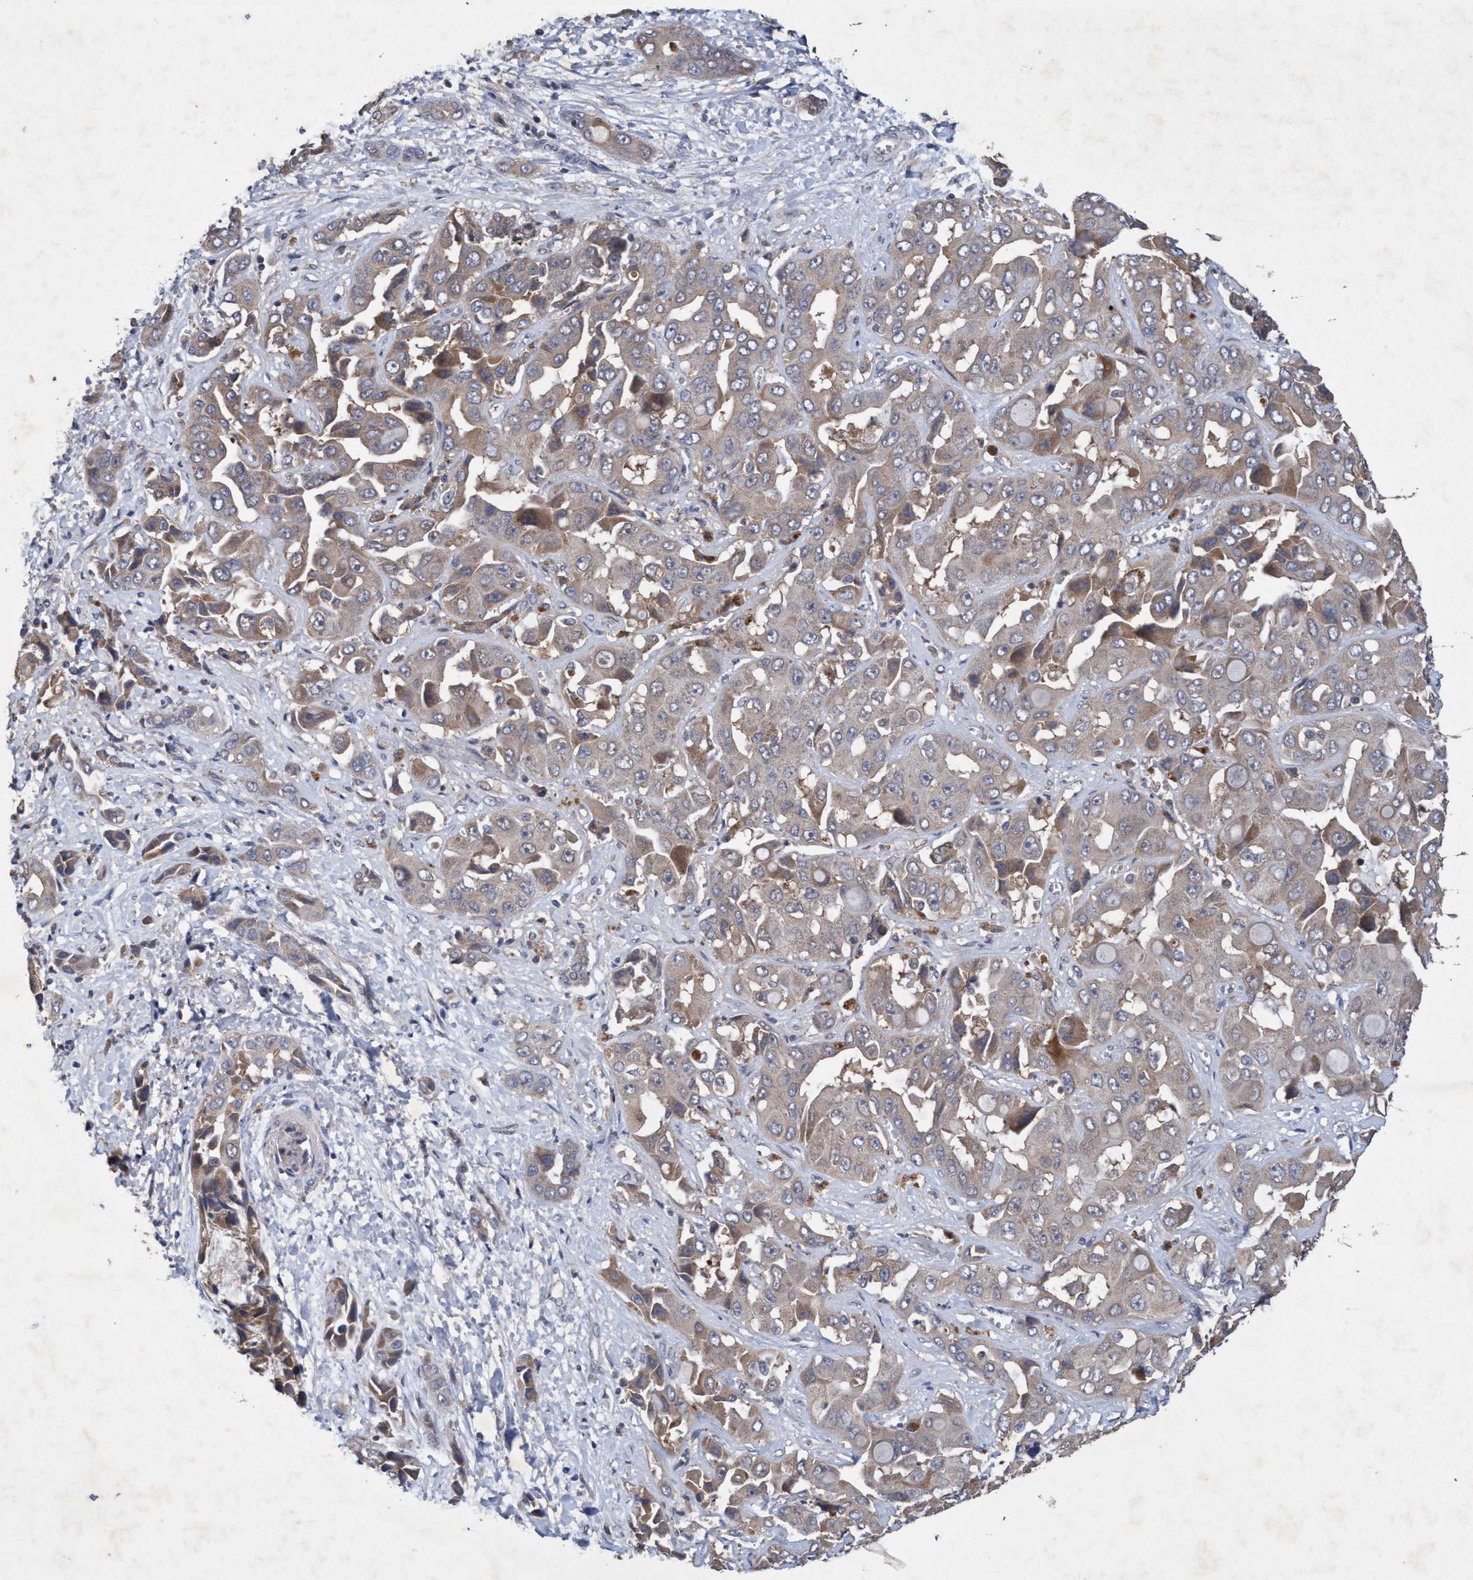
{"staining": {"intensity": "weak", "quantity": ">75%", "location": "cytoplasmic/membranous"}, "tissue": "liver cancer", "cell_type": "Tumor cells", "image_type": "cancer", "snomed": [{"axis": "morphology", "description": "Cholangiocarcinoma"}, {"axis": "topography", "description": "Liver"}], "caption": "DAB (3,3'-diaminobenzidine) immunohistochemical staining of human liver cancer (cholangiocarcinoma) exhibits weak cytoplasmic/membranous protein positivity in approximately >75% of tumor cells. (DAB (3,3'-diaminobenzidine) IHC, brown staining for protein, blue staining for nuclei).", "gene": "ZNF677", "patient": {"sex": "female", "age": 52}}